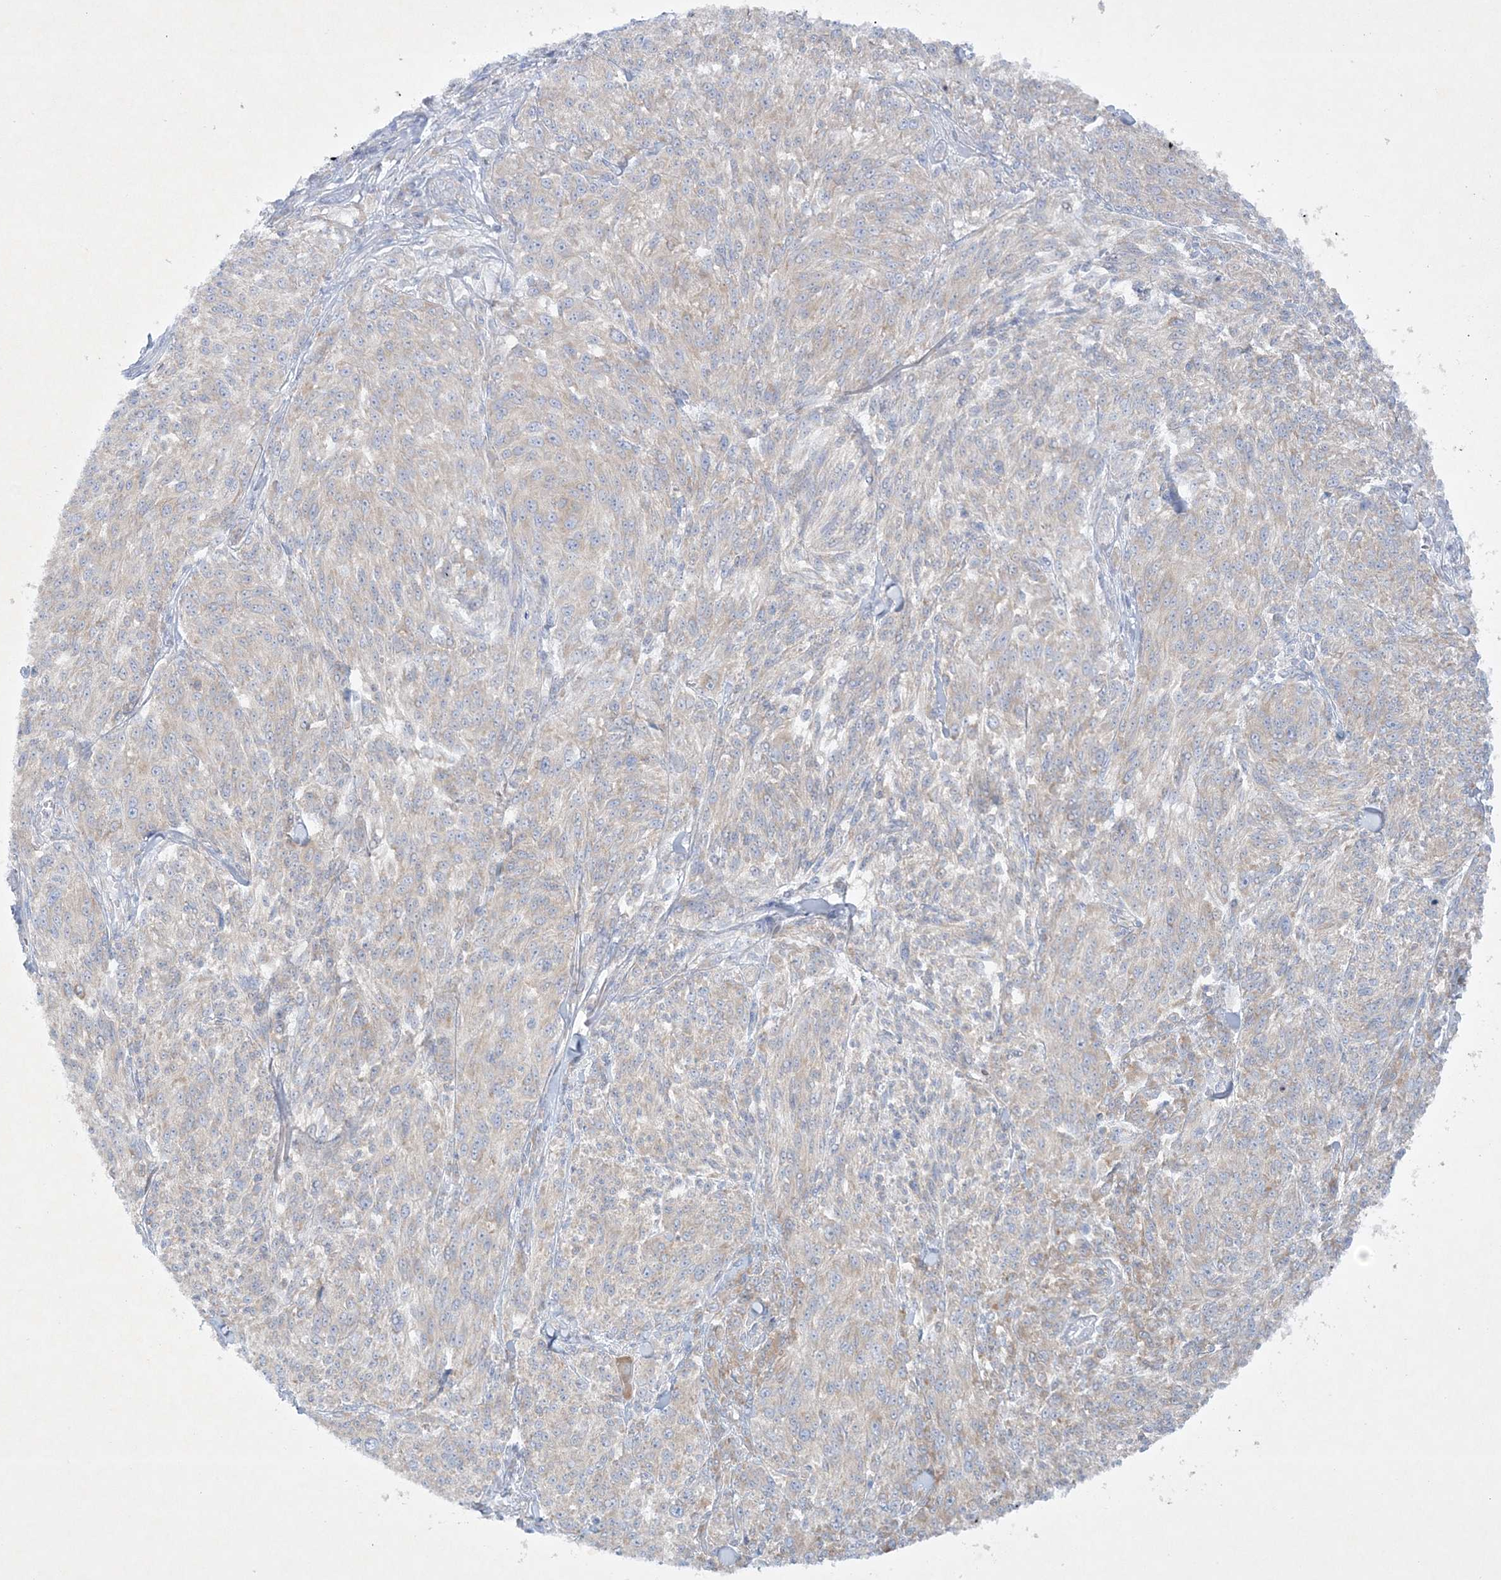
{"staining": {"intensity": "weak", "quantity": "<25%", "location": "cytoplasmic/membranous"}, "tissue": "melanoma", "cell_type": "Tumor cells", "image_type": "cancer", "snomed": [{"axis": "morphology", "description": "Malignant melanoma, NOS"}, {"axis": "topography", "description": "Skin of trunk"}], "caption": "The immunohistochemistry (IHC) micrograph has no significant staining in tumor cells of malignant melanoma tissue. (Brightfield microscopy of DAB immunohistochemistry at high magnification).", "gene": "FARSB", "patient": {"sex": "male", "age": 71}}